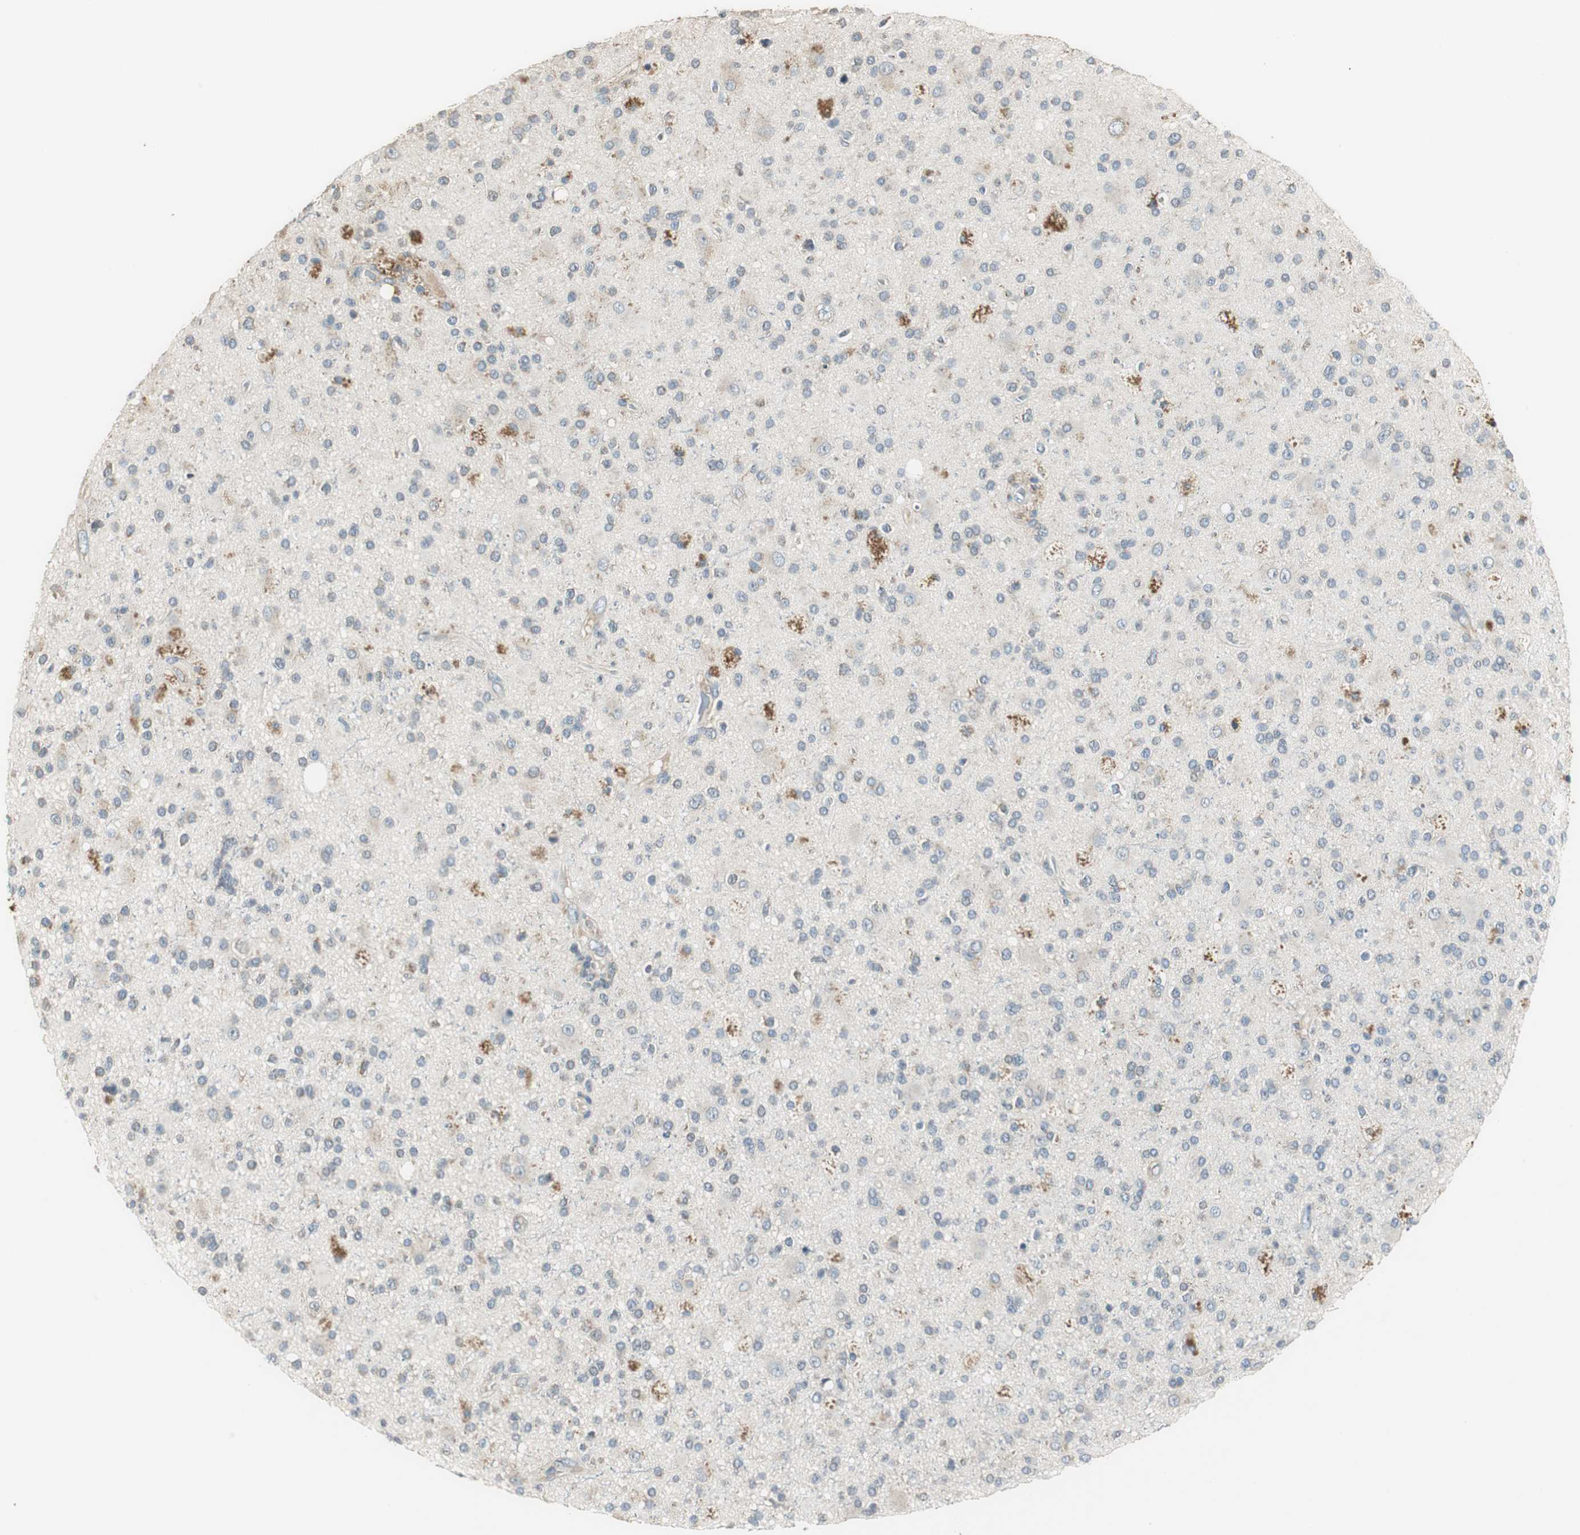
{"staining": {"intensity": "weak", "quantity": "<25%", "location": "cytoplasmic/membranous"}, "tissue": "glioma", "cell_type": "Tumor cells", "image_type": "cancer", "snomed": [{"axis": "morphology", "description": "Glioma, malignant, High grade"}, {"axis": "topography", "description": "Brain"}], "caption": "Tumor cells are negative for brown protein staining in malignant glioma (high-grade).", "gene": "MSTO1", "patient": {"sex": "male", "age": 33}}